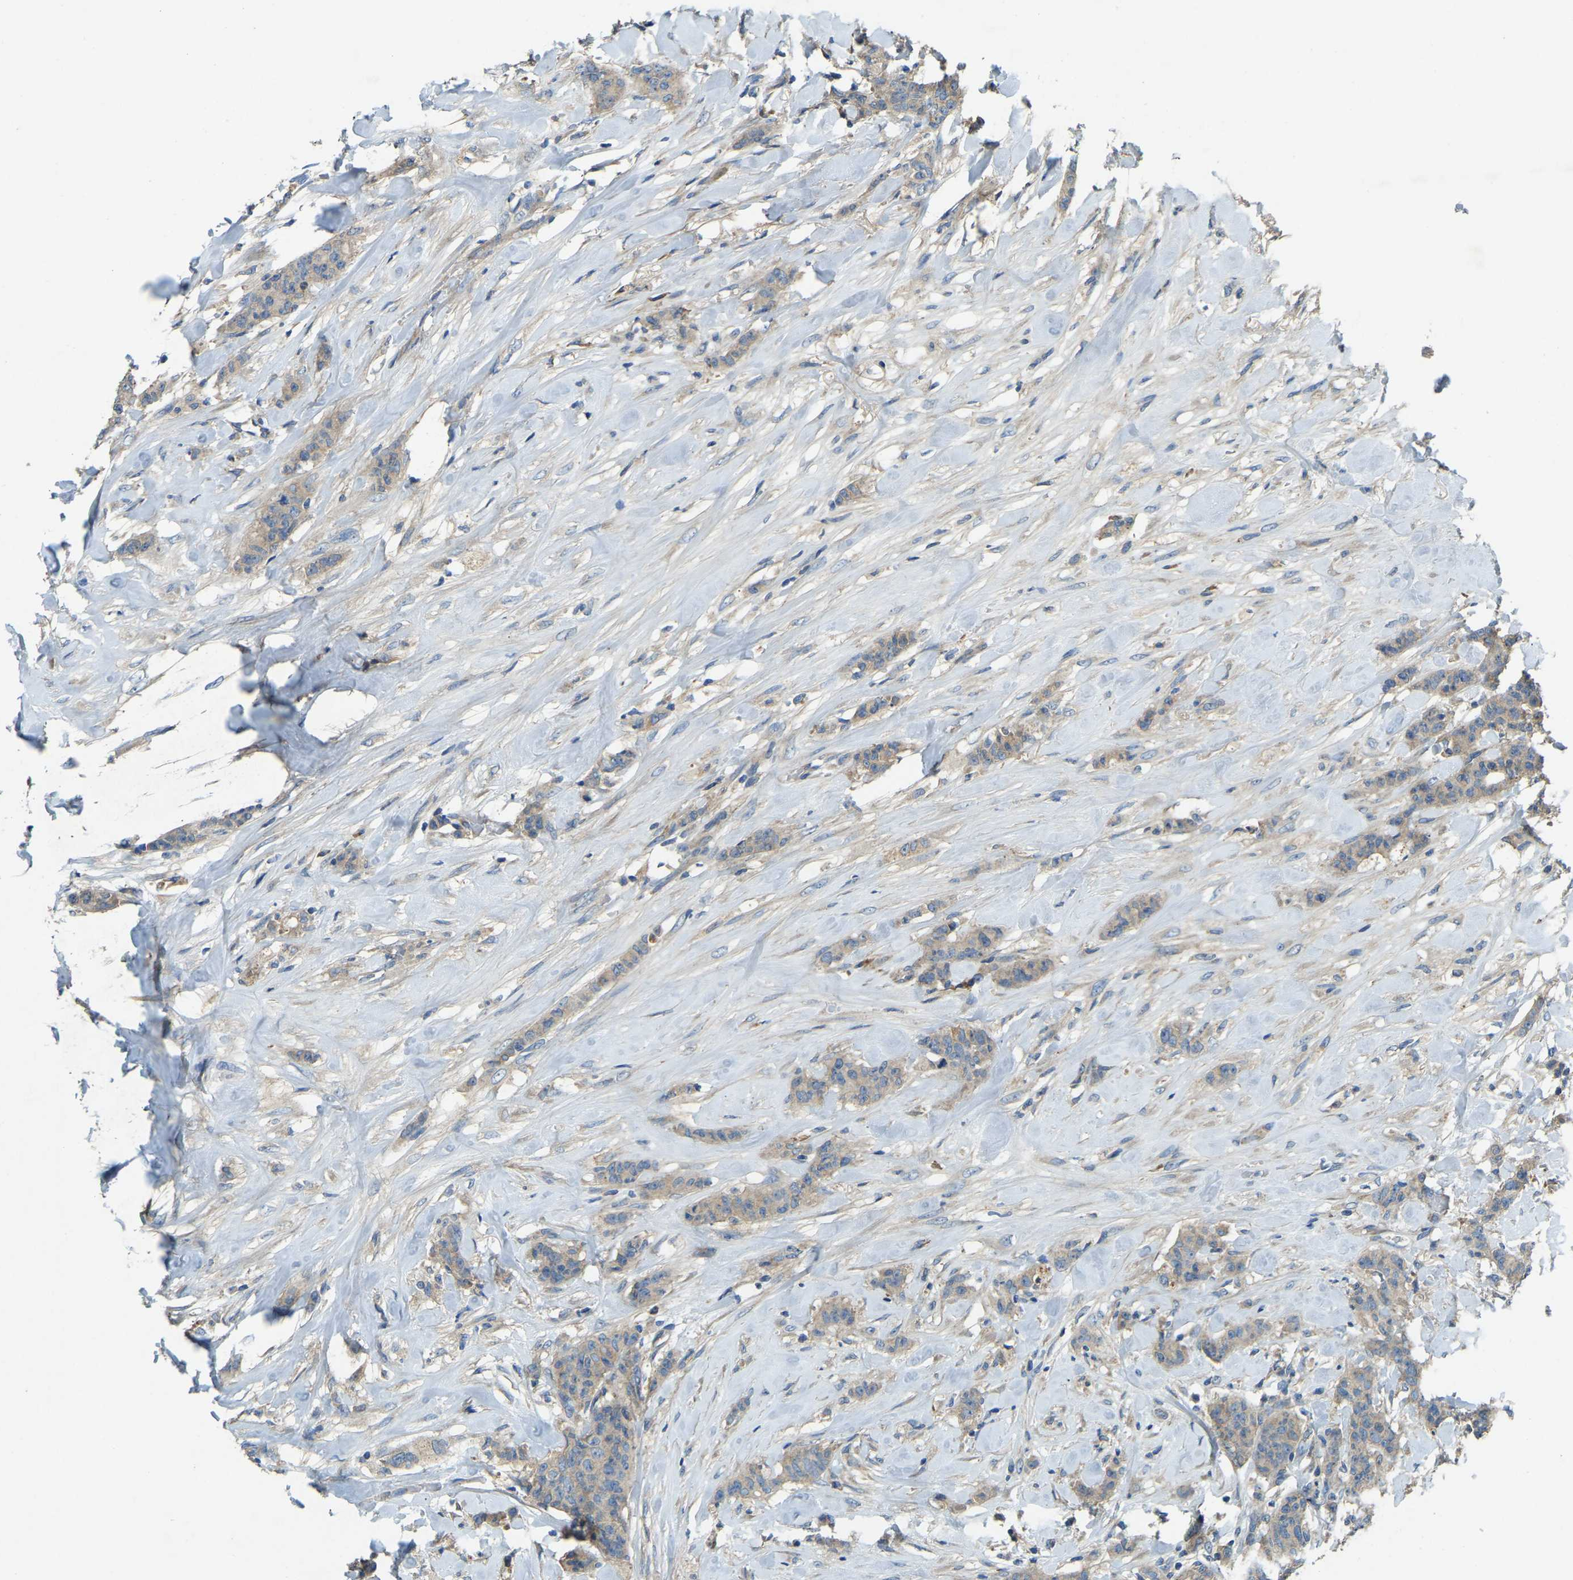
{"staining": {"intensity": "weak", "quantity": "25%-75%", "location": "cytoplasmic/membranous"}, "tissue": "breast cancer", "cell_type": "Tumor cells", "image_type": "cancer", "snomed": [{"axis": "morphology", "description": "Normal tissue, NOS"}, {"axis": "morphology", "description": "Duct carcinoma"}, {"axis": "topography", "description": "Breast"}], "caption": "This is an image of IHC staining of intraductal carcinoma (breast), which shows weak expression in the cytoplasmic/membranous of tumor cells.", "gene": "ATP8B1", "patient": {"sex": "female", "age": 40}}